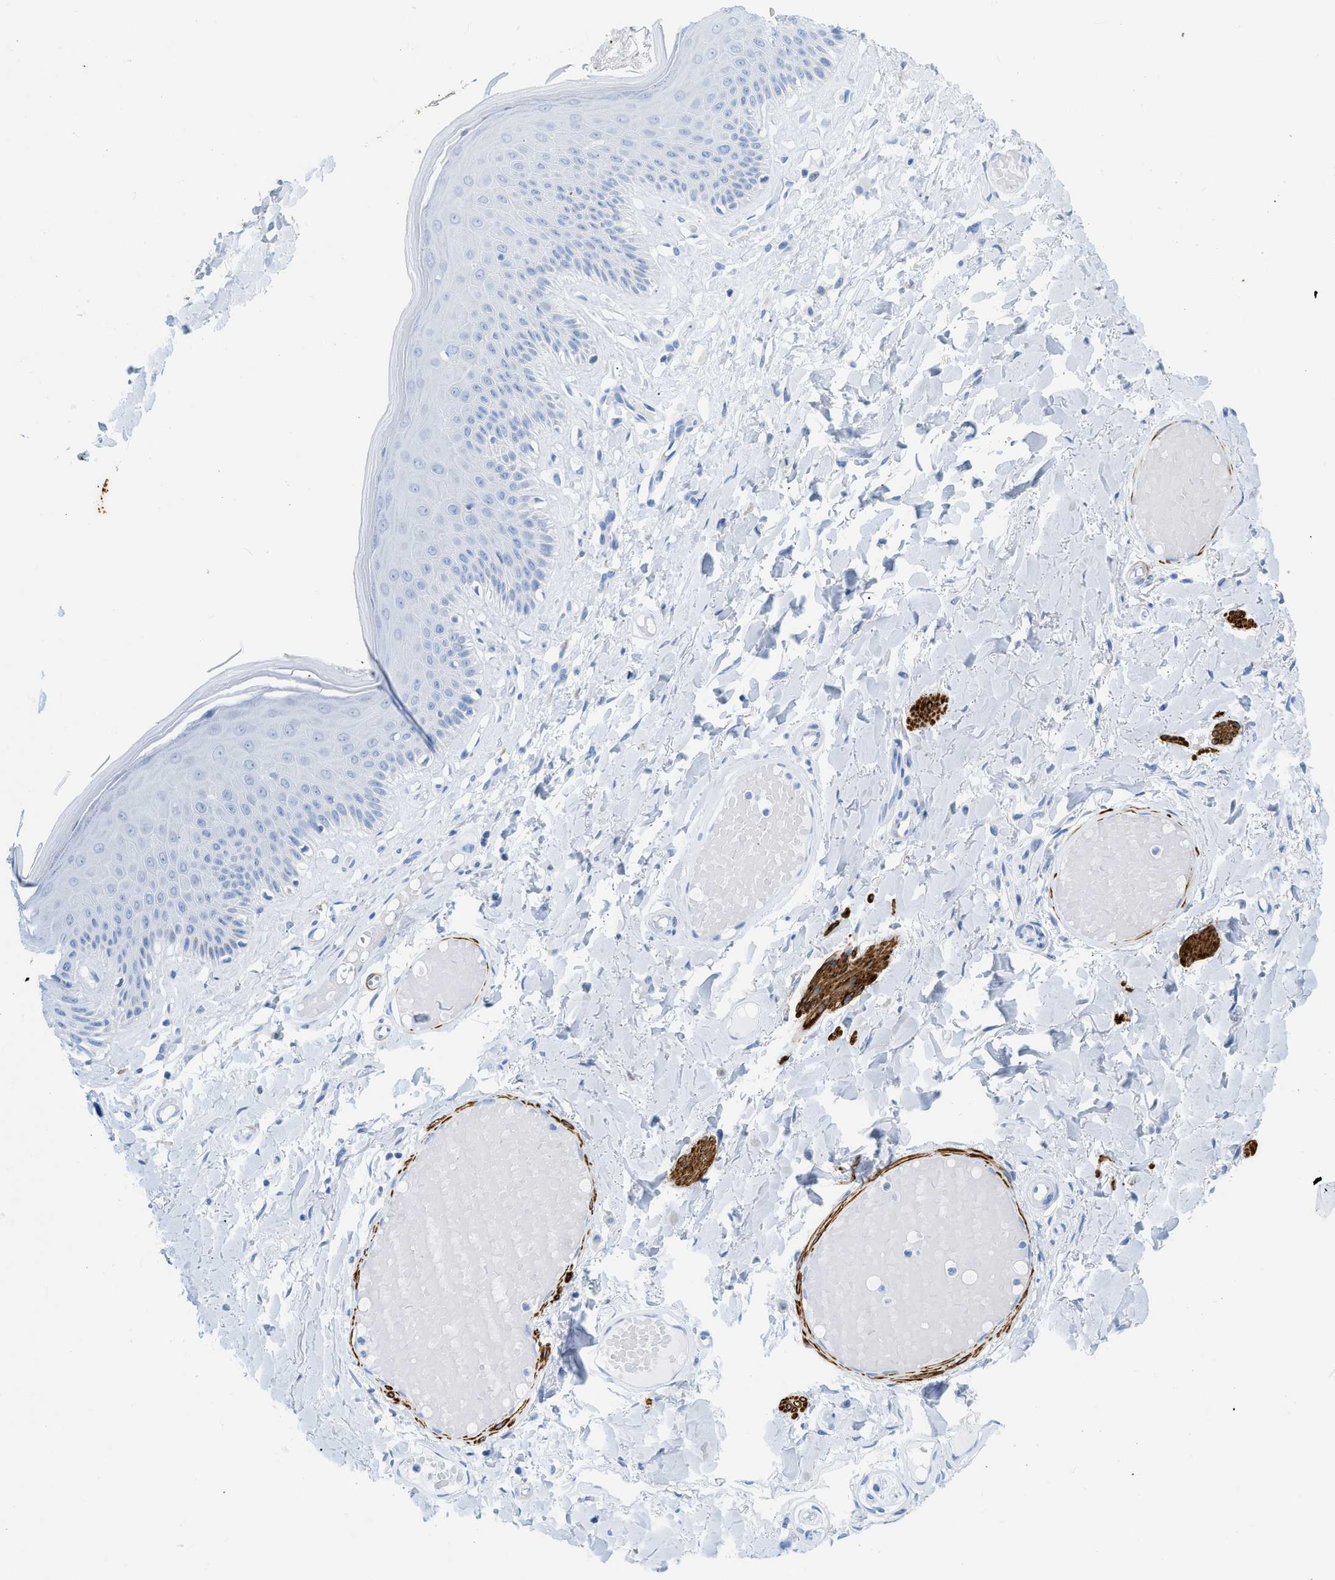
{"staining": {"intensity": "negative", "quantity": "none", "location": "none"}, "tissue": "skin", "cell_type": "Epidermal cells", "image_type": "normal", "snomed": [{"axis": "morphology", "description": "Normal tissue, NOS"}, {"axis": "topography", "description": "Vulva"}], "caption": "High power microscopy micrograph of an immunohistochemistry (IHC) image of benign skin, revealing no significant expression in epidermal cells. (Brightfield microscopy of DAB (3,3'-diaminobenzidine) immunohistochemistry at high magnification).", "gene": "DES", "patient": {"sex": "female", "age": 73}}